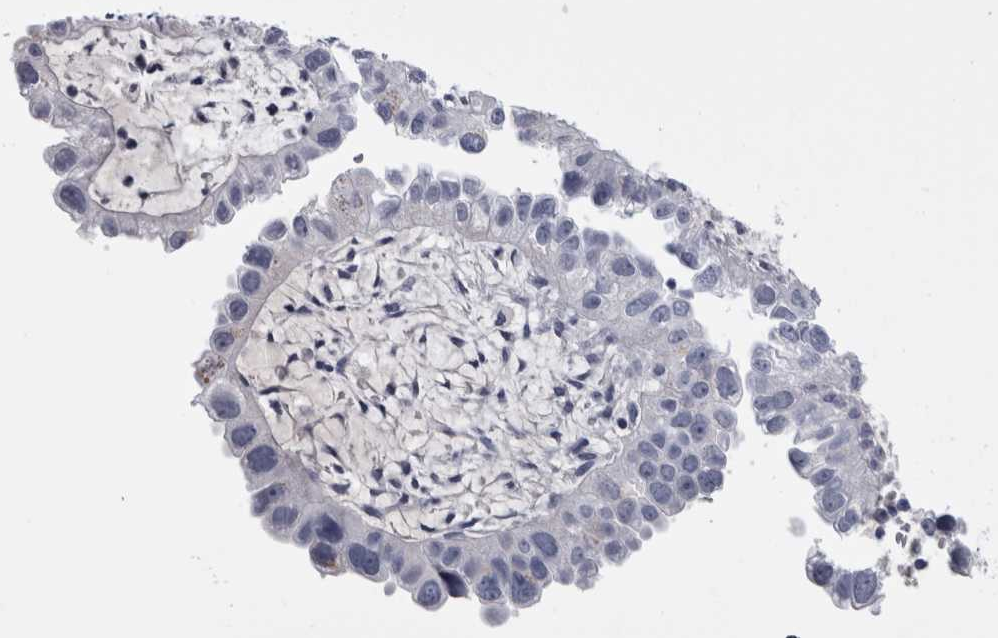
{"staining": {"intensity": "negative", "quantity": "none", "location": "none"}, "tissue": "endometrial cancer", "cell_type": "Tumor cells", "image_type": "cancer", "snomed": [{"axis": "morphology", "description": "Adenocarcinoma, NOS"}, {"axis": "topography", "description": "Endometrium"}], "caption": "High magnification brightfield microscopy of endometrial cancer (adenocarcinoma) stained with DAB (brown) and counterstained with hematoxylin (blue): tumor cells show no significant expression.", "gene": "PAX5", "patient": {"sex": "female", "age": 85}}